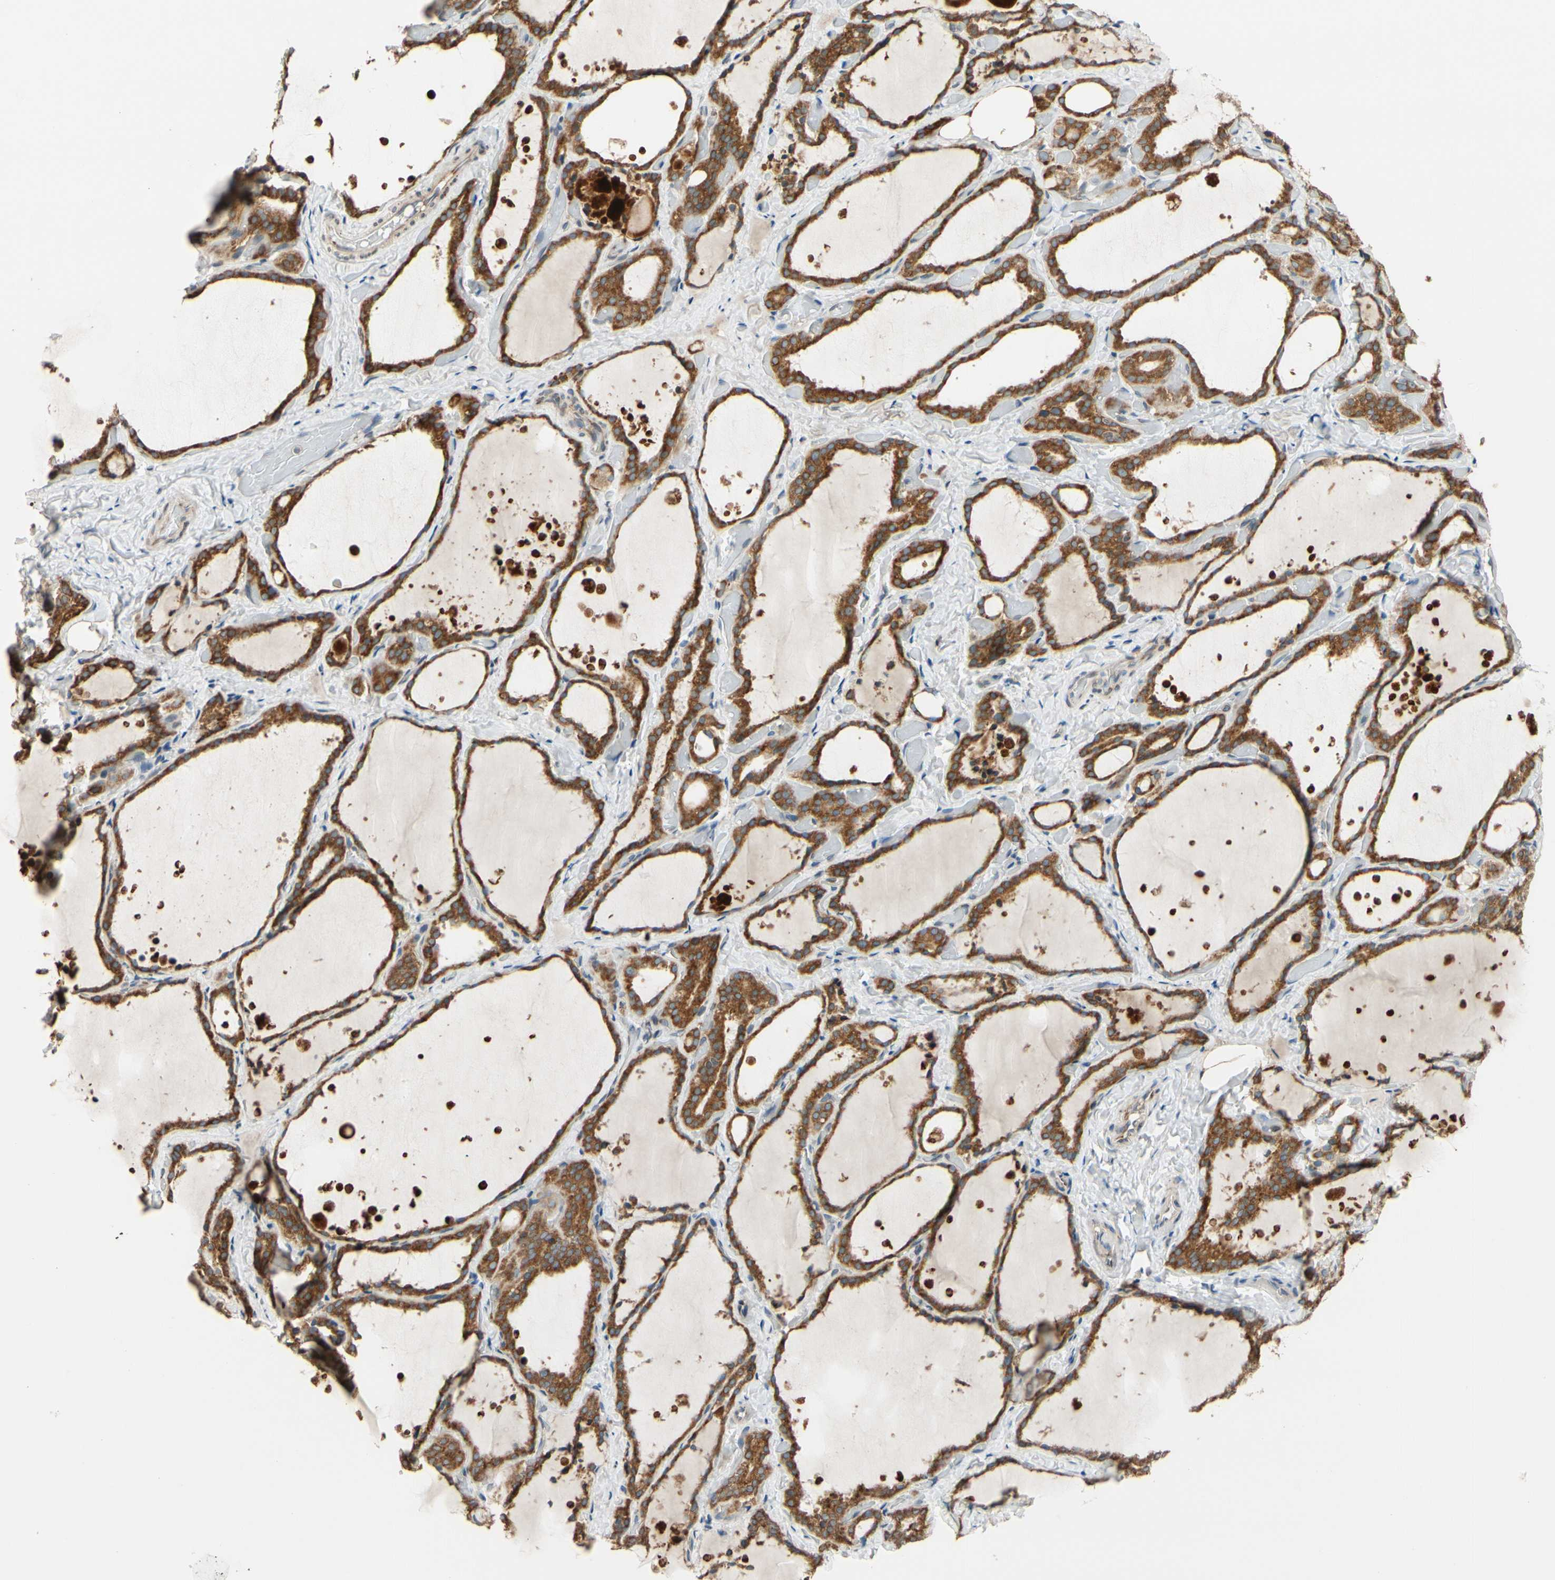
{"staining": {"intensity": "strong", "quantity": ">75%", "location": "cytoplasmic/membranous"}, "tissue": "thyroid gland", "cell_type": "Glandular cells", "image_type": "normal", "snomed": [{"axis": "morphology", "description": "Normal tissue, NOS"}, {"axis": "topography", "description": "Thyroid gland"}], "caption": "Strong cytoplasmic/membranous staining for a protein is seen in approximately >75% of glandular cells of unremarkable thyroid gland using IHC.", "gene": "RPN2", "patient": {"sex": "female", "age": 44}}